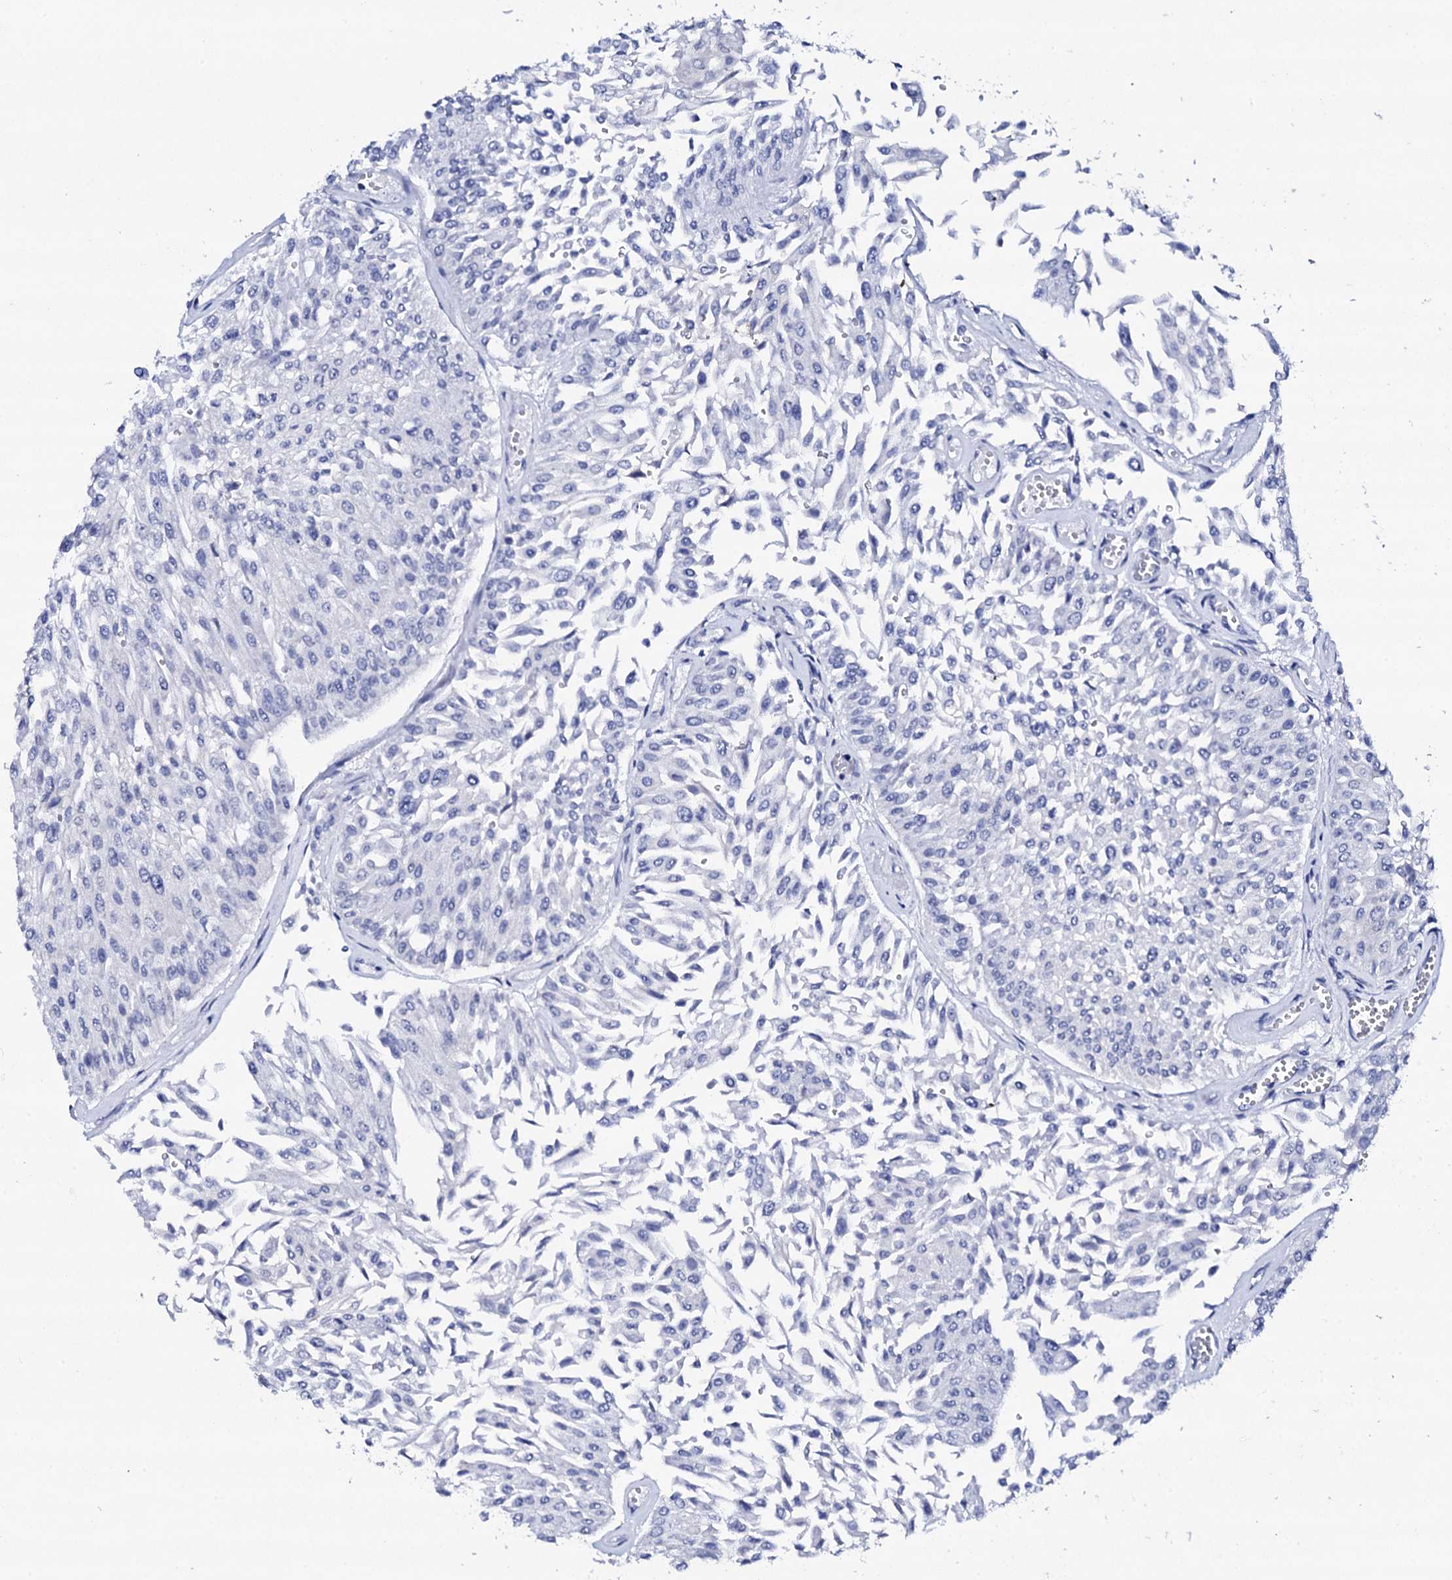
{"staining": {"intensity": "negative", "quantity": "none", "location": "none"}, "tissue": "urothelial cancer", "cell_type": "Tumor cells", "image_type": "cancer", "snomed": [{"axis": "morphology", "description": "Urothelial carcinoma, Low grade"}, {"axis": "topography", "description": "Urinary bladder"}], "caption": "This photomicrograph is of low-grade urothelial carcinoma stained with IHC to label a protein in brown with the nuclei are counter-stained blue. There is no expression in tumor cells.", "gene": "FBXL16", "patient": {"sex": "male", "age": 67}}